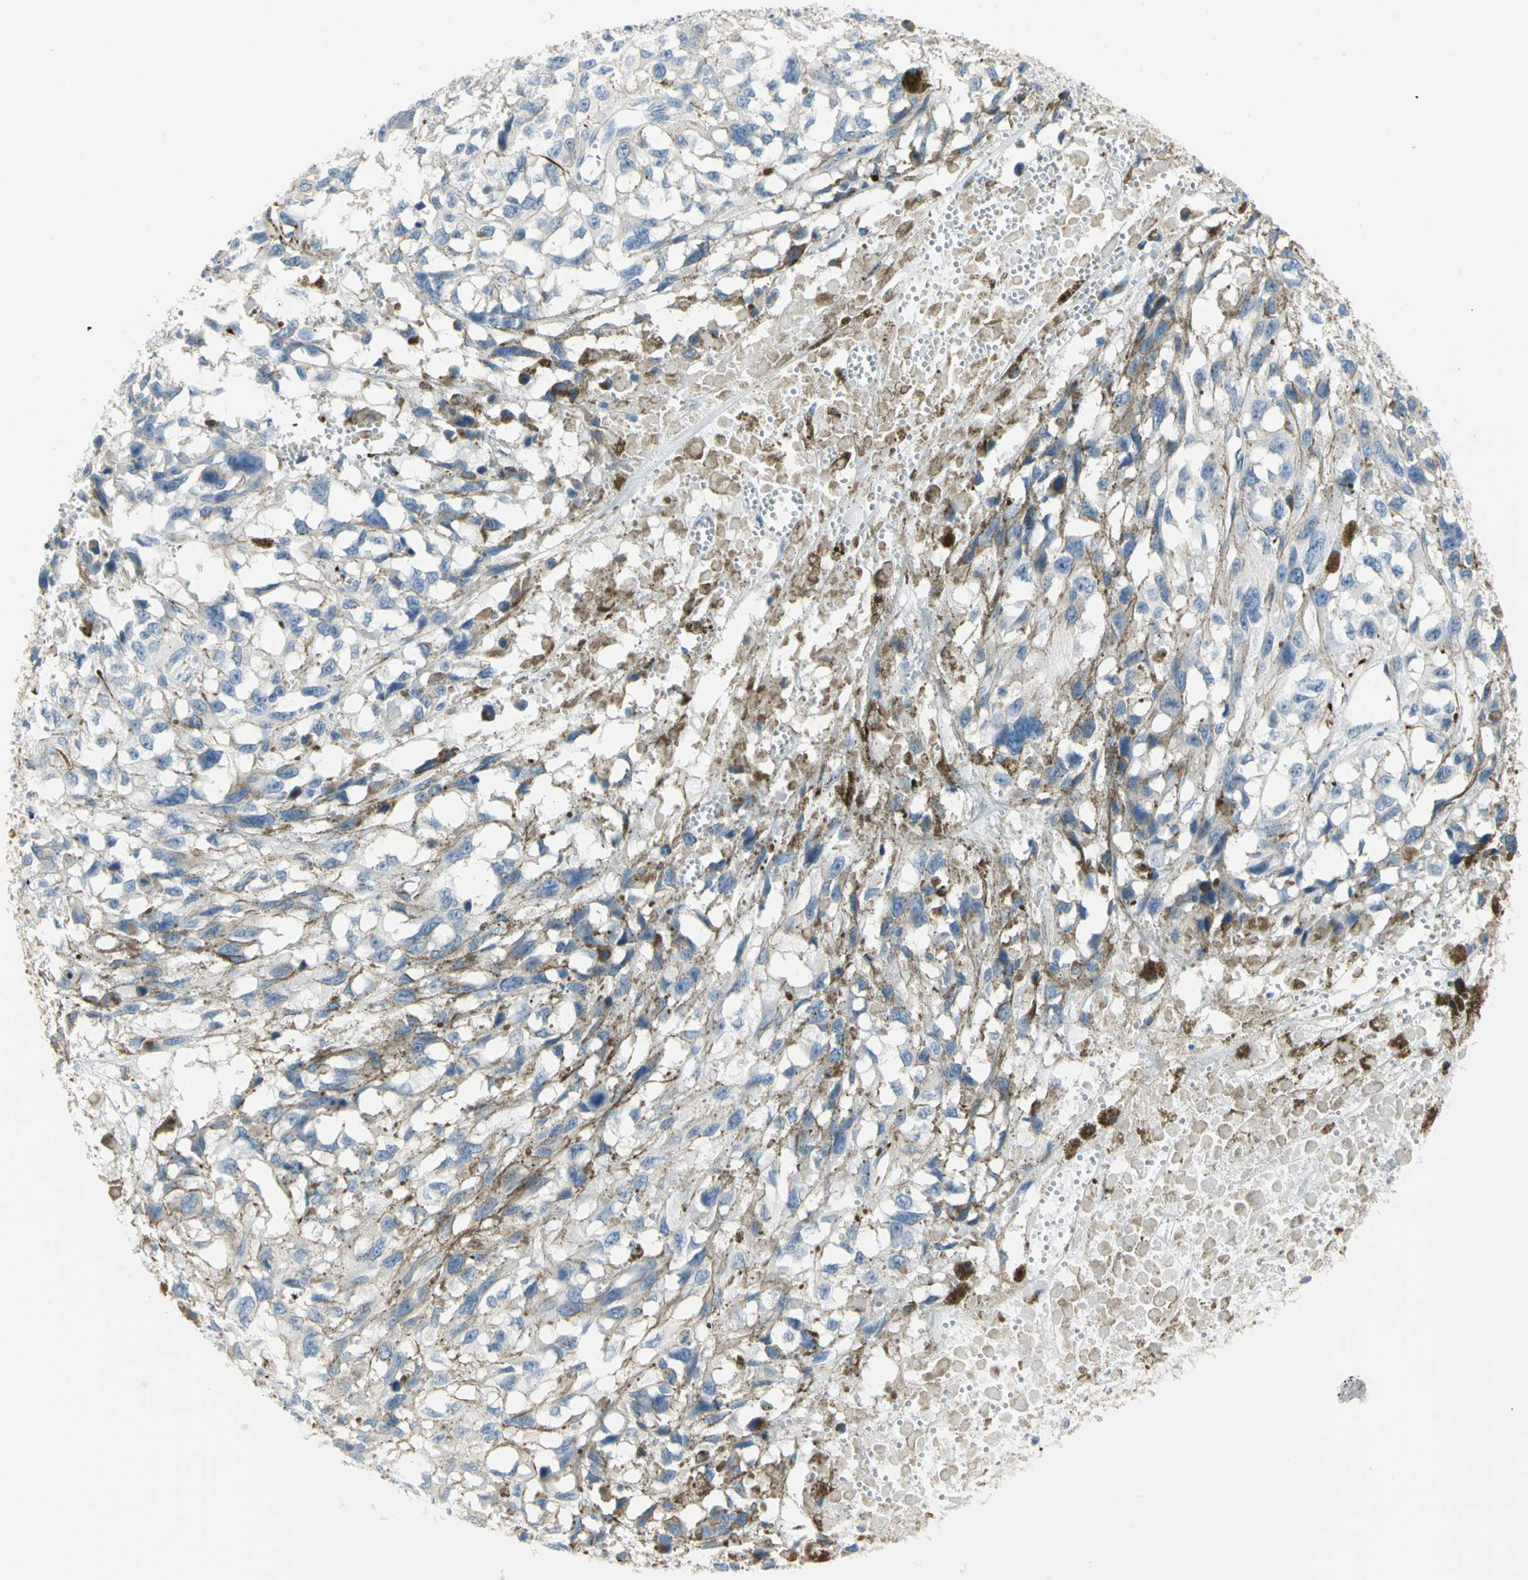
{"staining": {"intensity": "moderate", "quantity": "<25%", "location": "cytoplasmic/membranous"}, "tissue": "melanoma", "cell_type": "Tumor cells", "image_type": "cancer", "snomed": [{"axis": "morphology", "description": "Malignant melanoma, Metastatic site"}, {"axis": "topography", "description": "Lymph node"}], "caption": "DAB (3,3'-diaminobenzidine) immunohistochemical staining of melanoma displays moderate cytoplasmic/membranous protein staining in about <25% of tumor cells.", "gene": "ALOX15", "patient": {"sex": "male", "age": 59}}